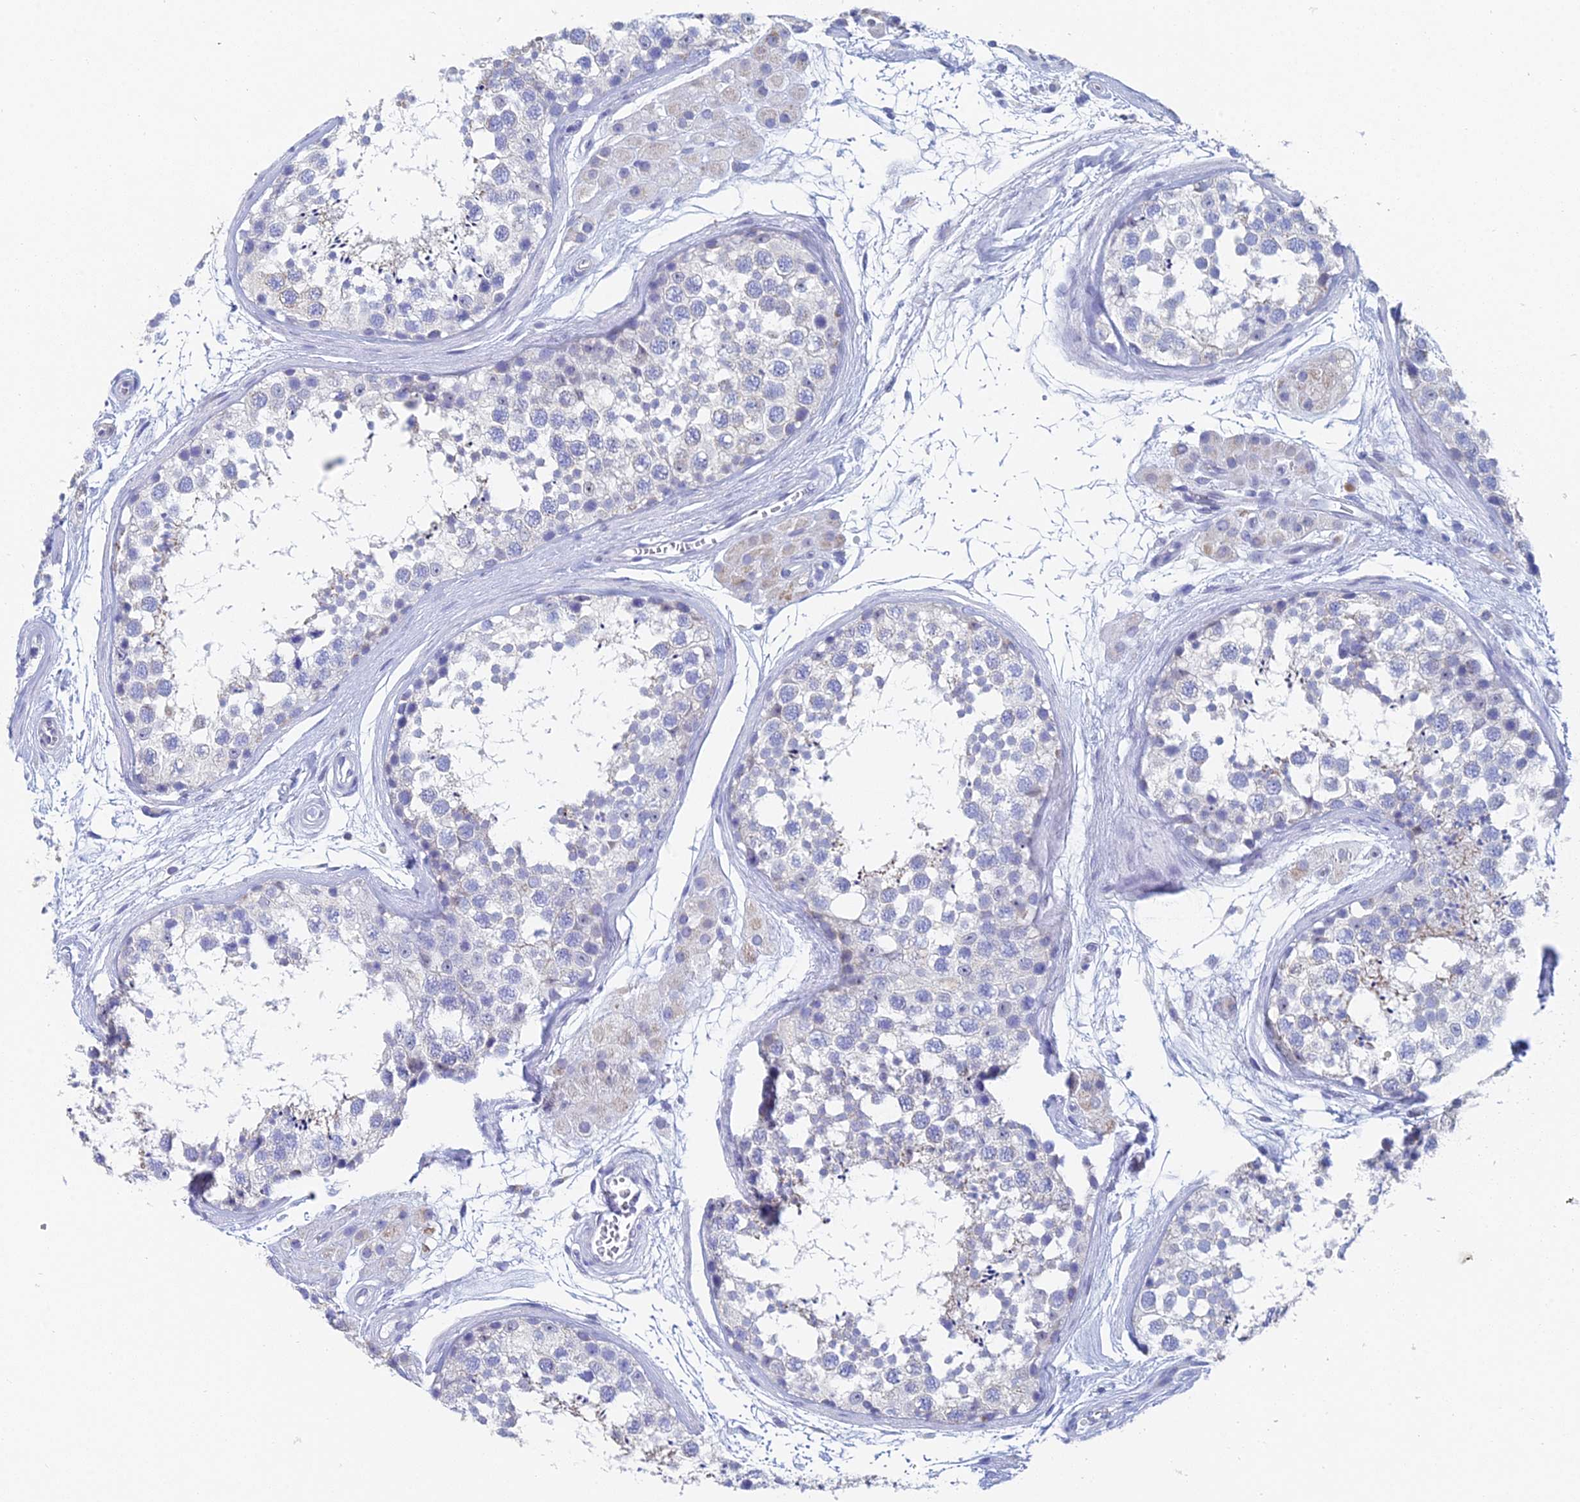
{"staining": {"intensity": "weak", "quantity": "<25%", "location": "cytoplasmic/membranous"}, "tissue": "testis", "cell_type": "Cells in seminiferous ducts", "image_type": "normal", "snomed": [{"axis": "morphology", "description": "Normal tissue, NOS"}, {"axis": "topography", "description": "Testis"}], "caption": "A photomicrograph of testis stained for a protein reveals no brown staining in cells in seminiferous ducts.", "gene": "ACSM1", "patient": {"sex": "male", "age": 56}}